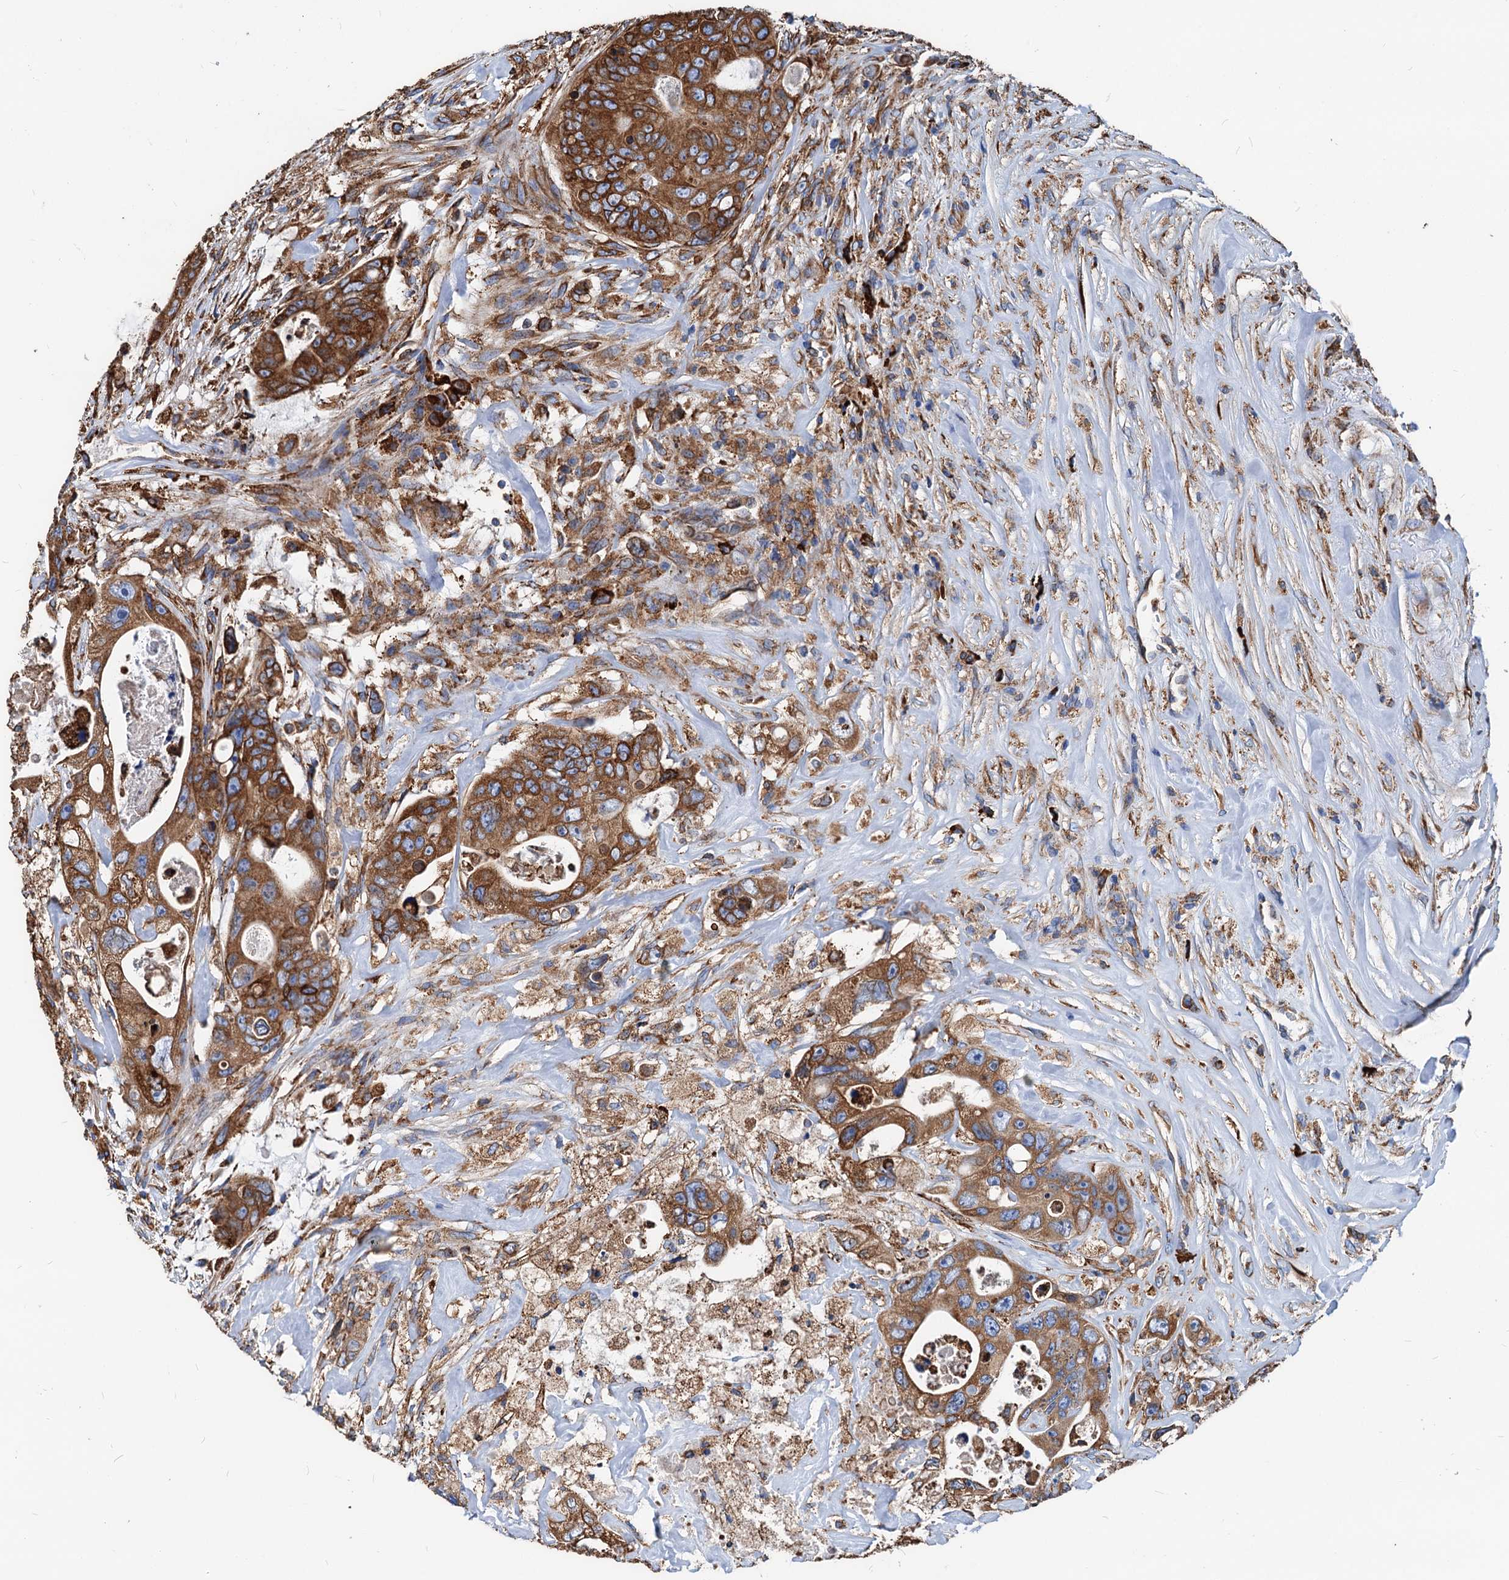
{"staining": {"intensity": "moderate", "quantity": ">75%", "location": "cytoplasmic/membranous"}, "tissue": "colorectal cancer", "cell_type": "Tumor cells", "image_type": "cancer", "snomed": [{"axis": "morphology", "description": "Adenocarcinoma, NOS"}, {"axis": "topography", "description": "Colon"}], "caption": "This is an image of immunohistochemistry staining of colorectal adenocarcinoma, which shows moderate expression in the cytoplasmic/membranous of tumor cells.", "gene": "HSPA5", "patient": {"sex": "female", "age": 46}}